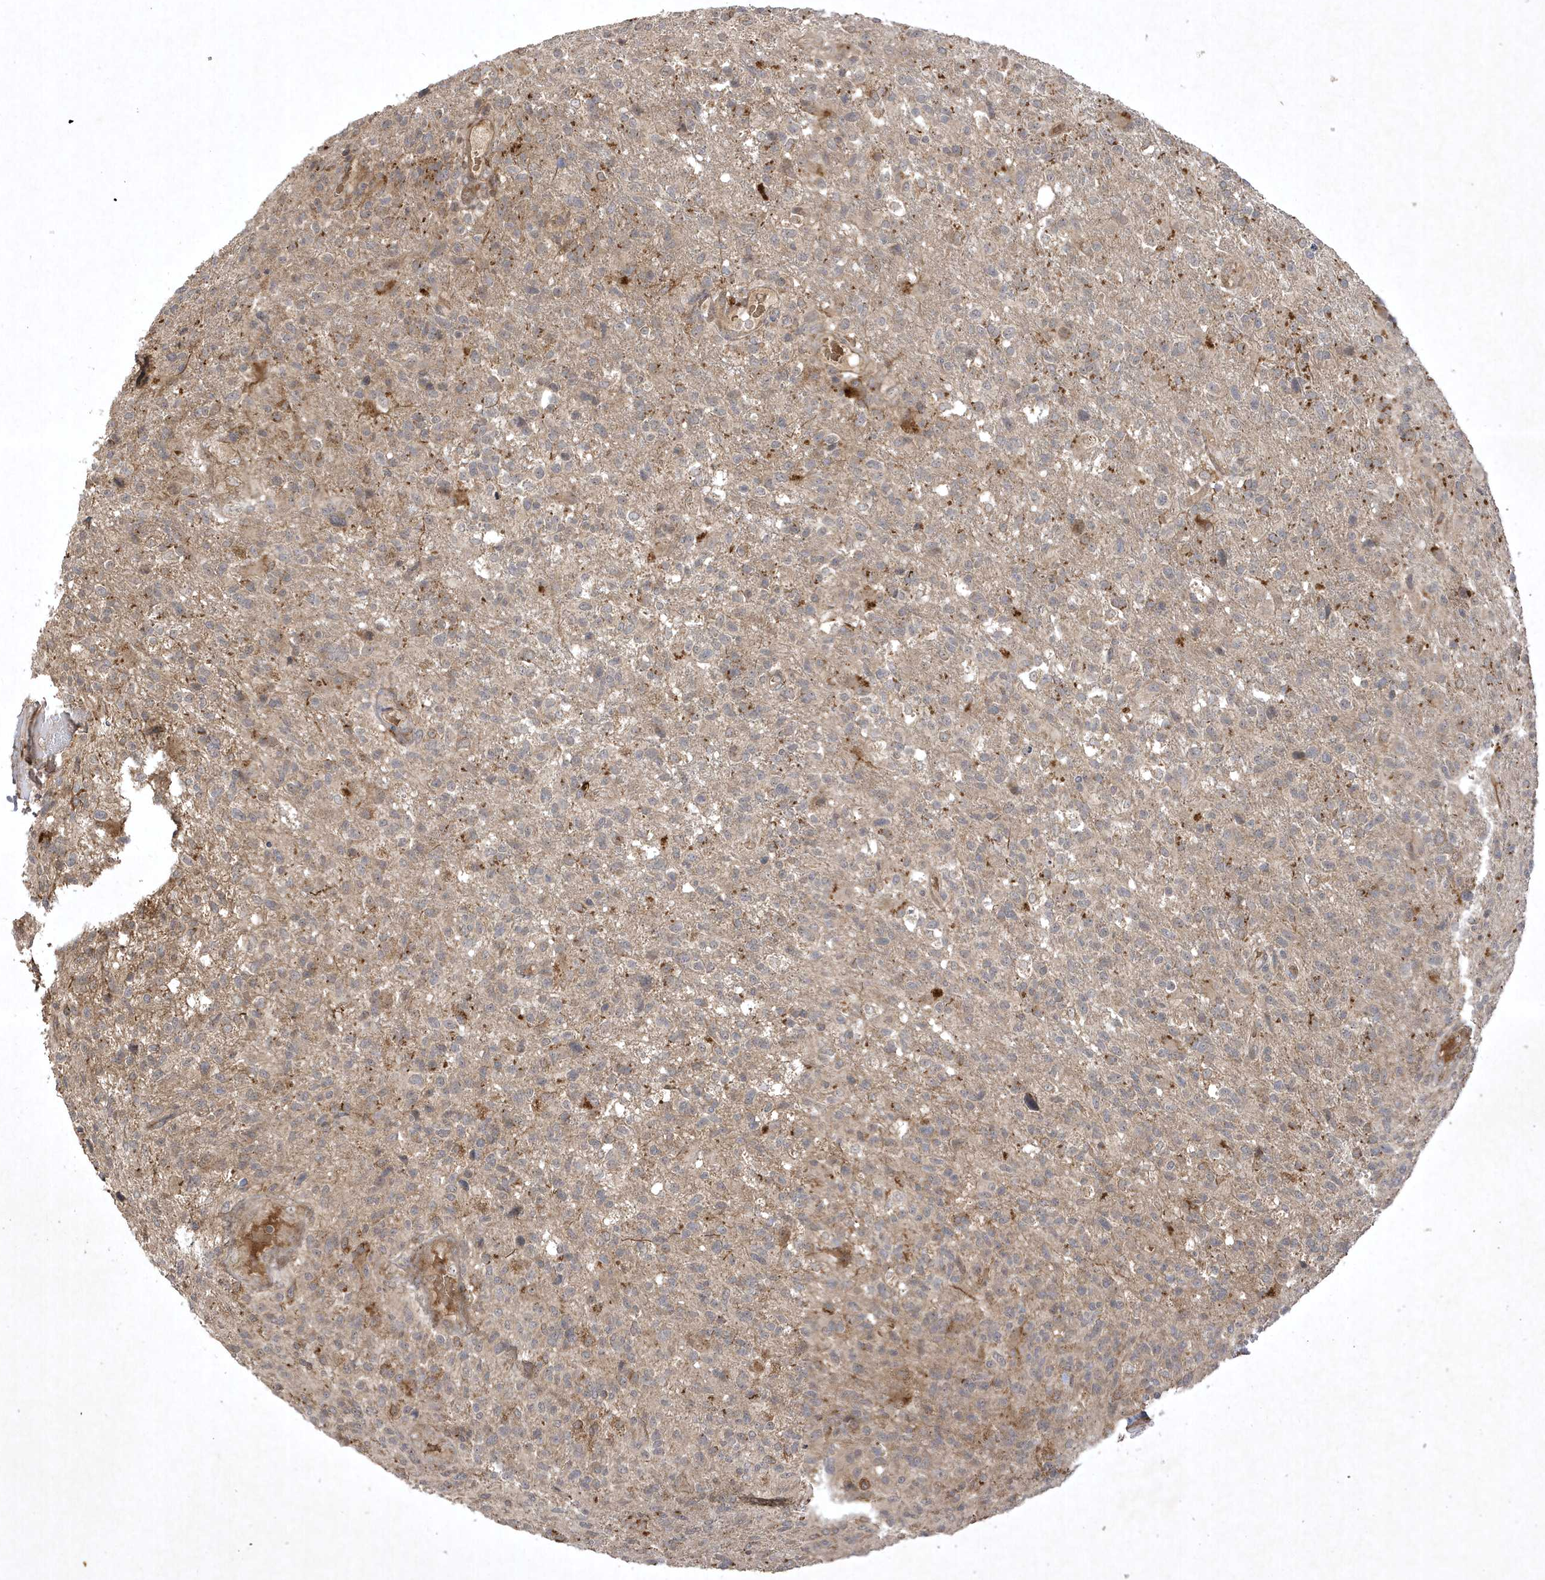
{"staining": {"intensity": "negative", "quantity": "none", "location": "none"}, "tissue": "glioma", "cell_type": "Tumor cells", "image_type": "cancer", "snomed": [{"axis": "morphology", "description": "Glioma, malignant, High grade"}, {"axis": "topography", "description": "Brain"}], "caption": "Immunohistochemistry (IHC) of human glioma shows no positivity in tumor cells.", "gene": "FAM83C", "patient": {"sex": "male", "age": 72}}